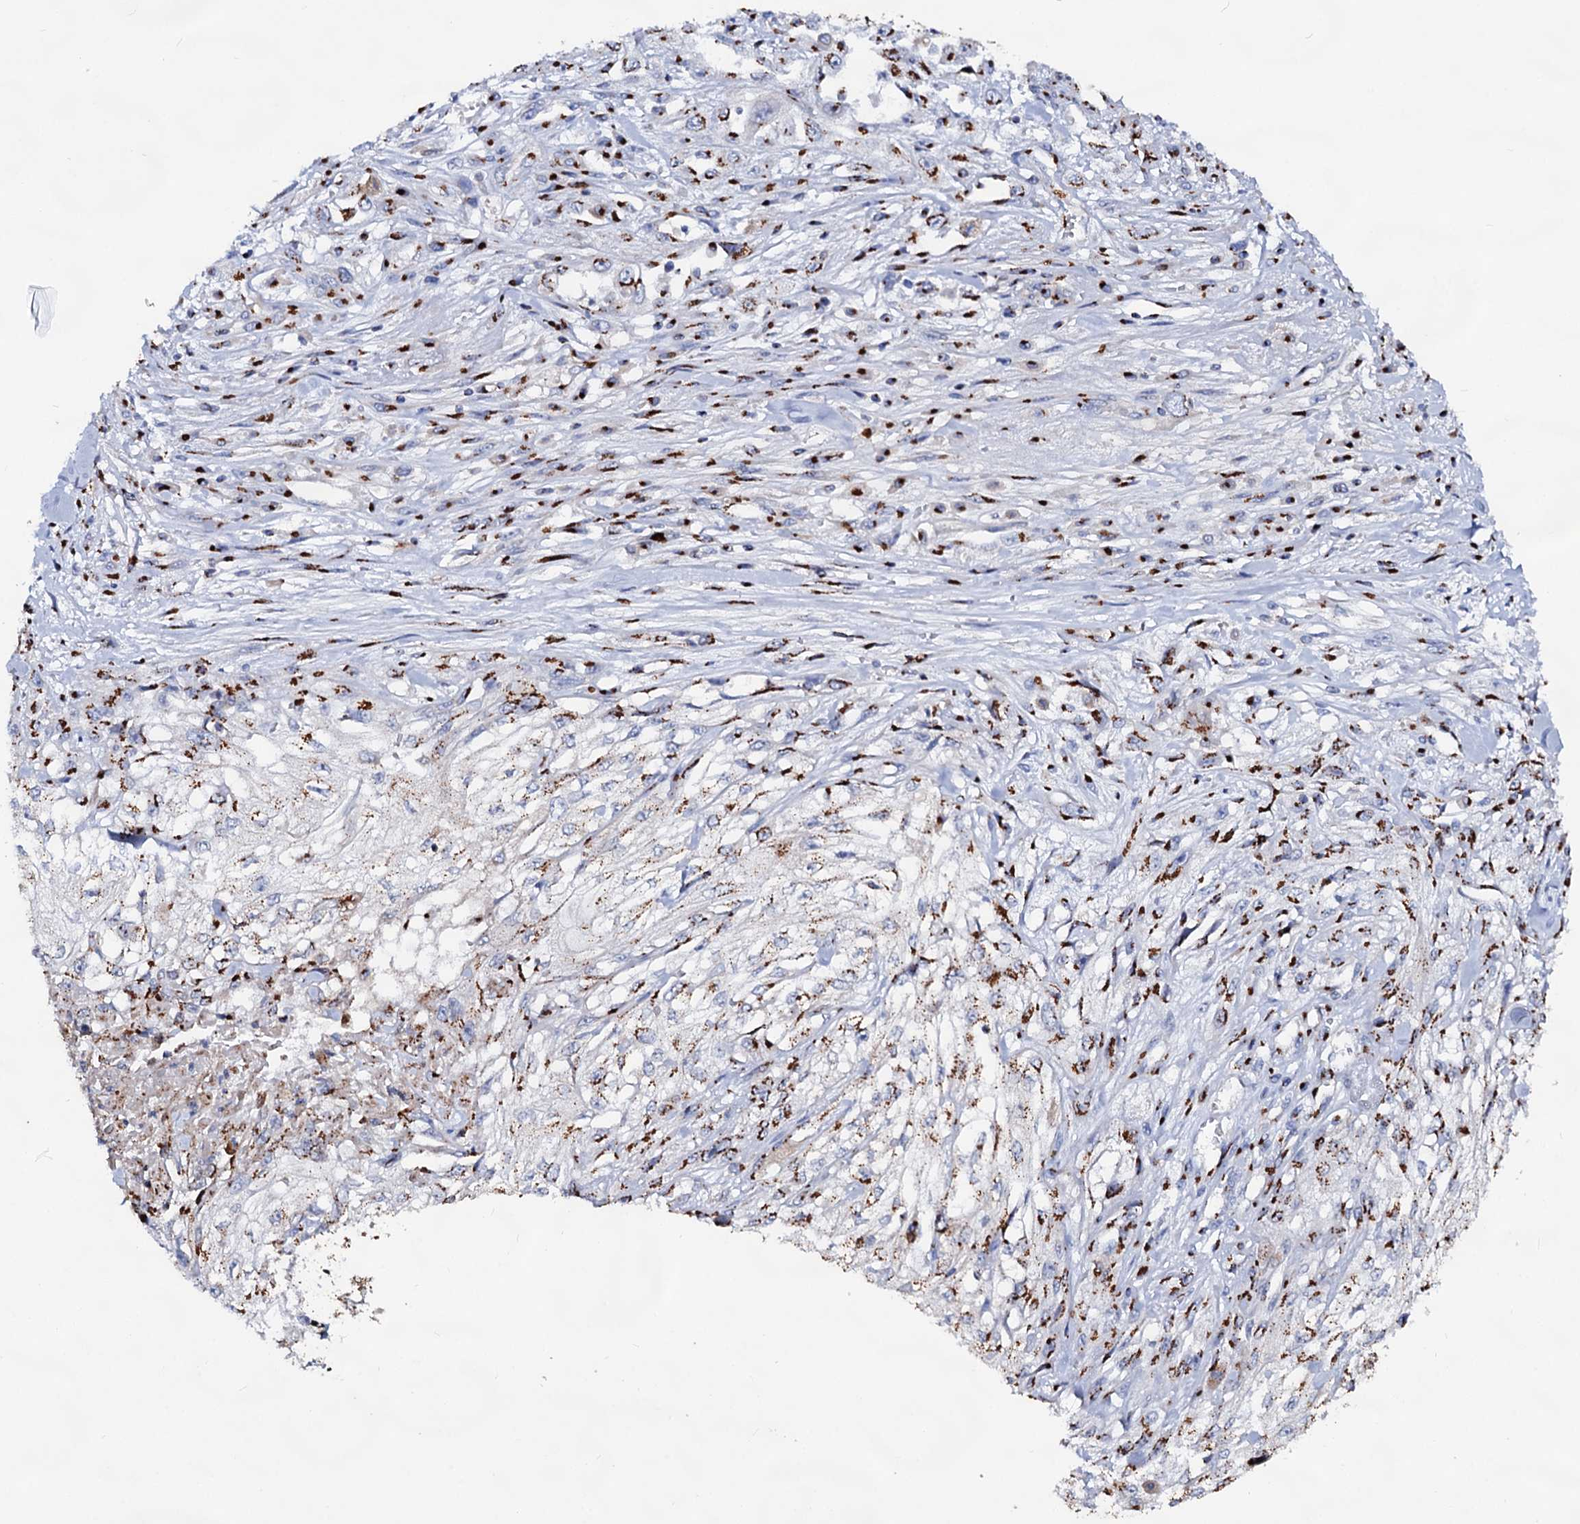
{"staining": {"intensity": "strong", "quantity": ">75%", "location": "cytoplasmic/membranous"}, "tissue": "skin cancer", "cell_type": "Tumor cells", "image_type": "cancer", "snomed": [{"axis": "morphology", "description": "Squamous cell carcinoma, NOS"}, {"axis": "morphology", "description": "Squamous cell carcinoma, metastatic, NOS"}, {"axis": "topography", "description": "Skin"}, {"axis": "topography", "description": "Lymph node"}], "caption": "High-power microscopy captured an immunohistochemistry micrograph of skin cancer (metastatic squamous cell carcinoma), revealing strong cytoplasmic/membranous positivity in about >75% of tumor cells. (brown staining indicates protein expression, while blue staining denotes nuclei).", "gene": "TM9SF3", "patient": {"sex": "male", "age": 75}}